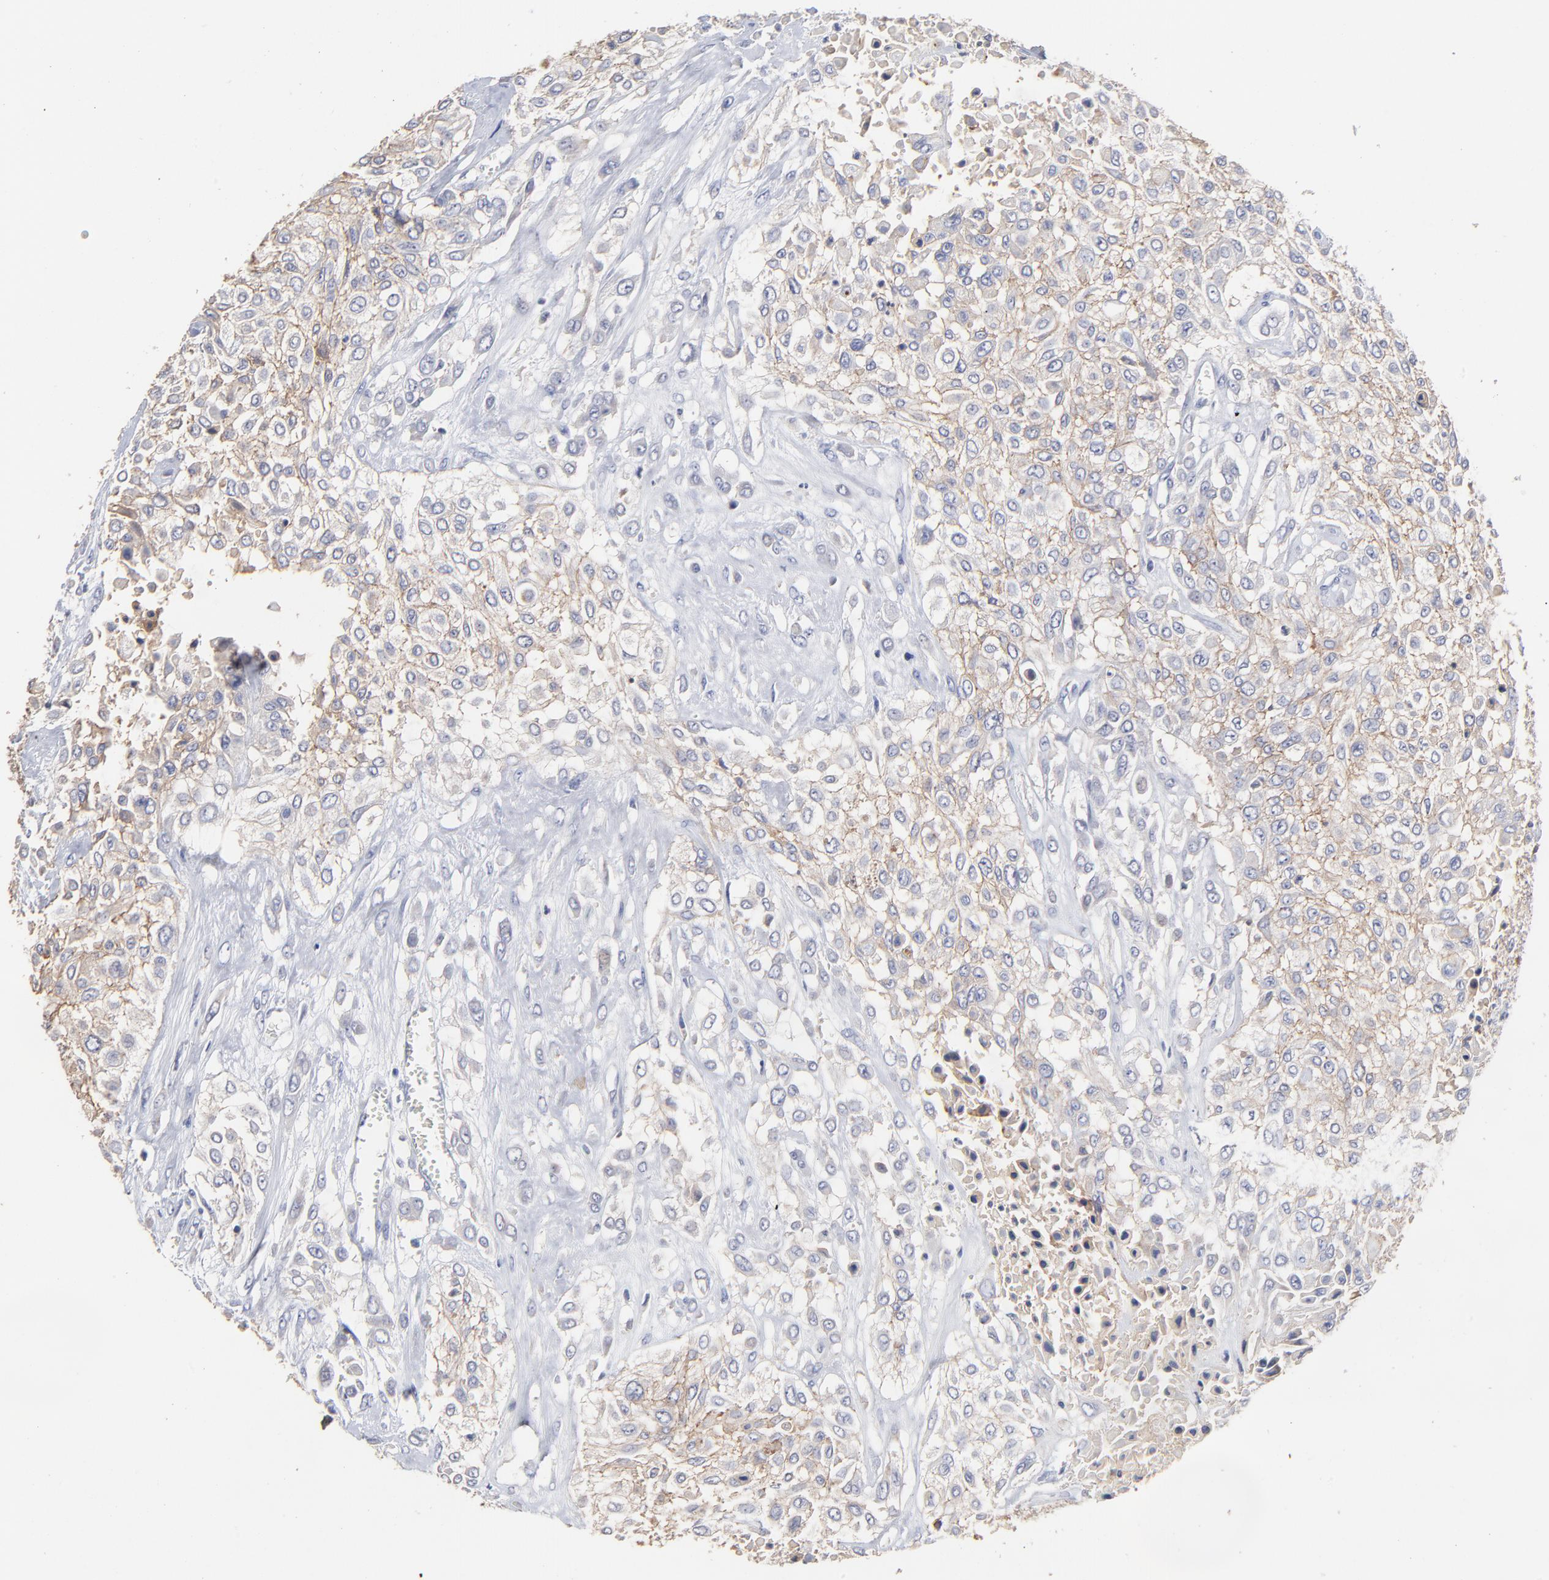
{"staining": {"intensity": "weak", "quantity": "25%-75%", "location": "cytoplasmic/membranous"}, "tissue": "urothelial cancer", "cell_type": "Tumor cells", "image_type": "cancer", "snomed": [{"axis": "morphology", "description": "Urothelial carcinoma, High grade"}, {"axis": "topography", "description": "Urinary bladder"}], "caption": "IHC image of neoplastic tissue: human urothelial cancer stained using immunohistochemistry demonstrates low levels of weak protein expression localized specifically in the cytoplasmic/membranous of tumor cells, appearing as a cytoplasmic/membranous brown color.", "gene": "CXADR", "patient": {"sex": "male", "age": 57}}